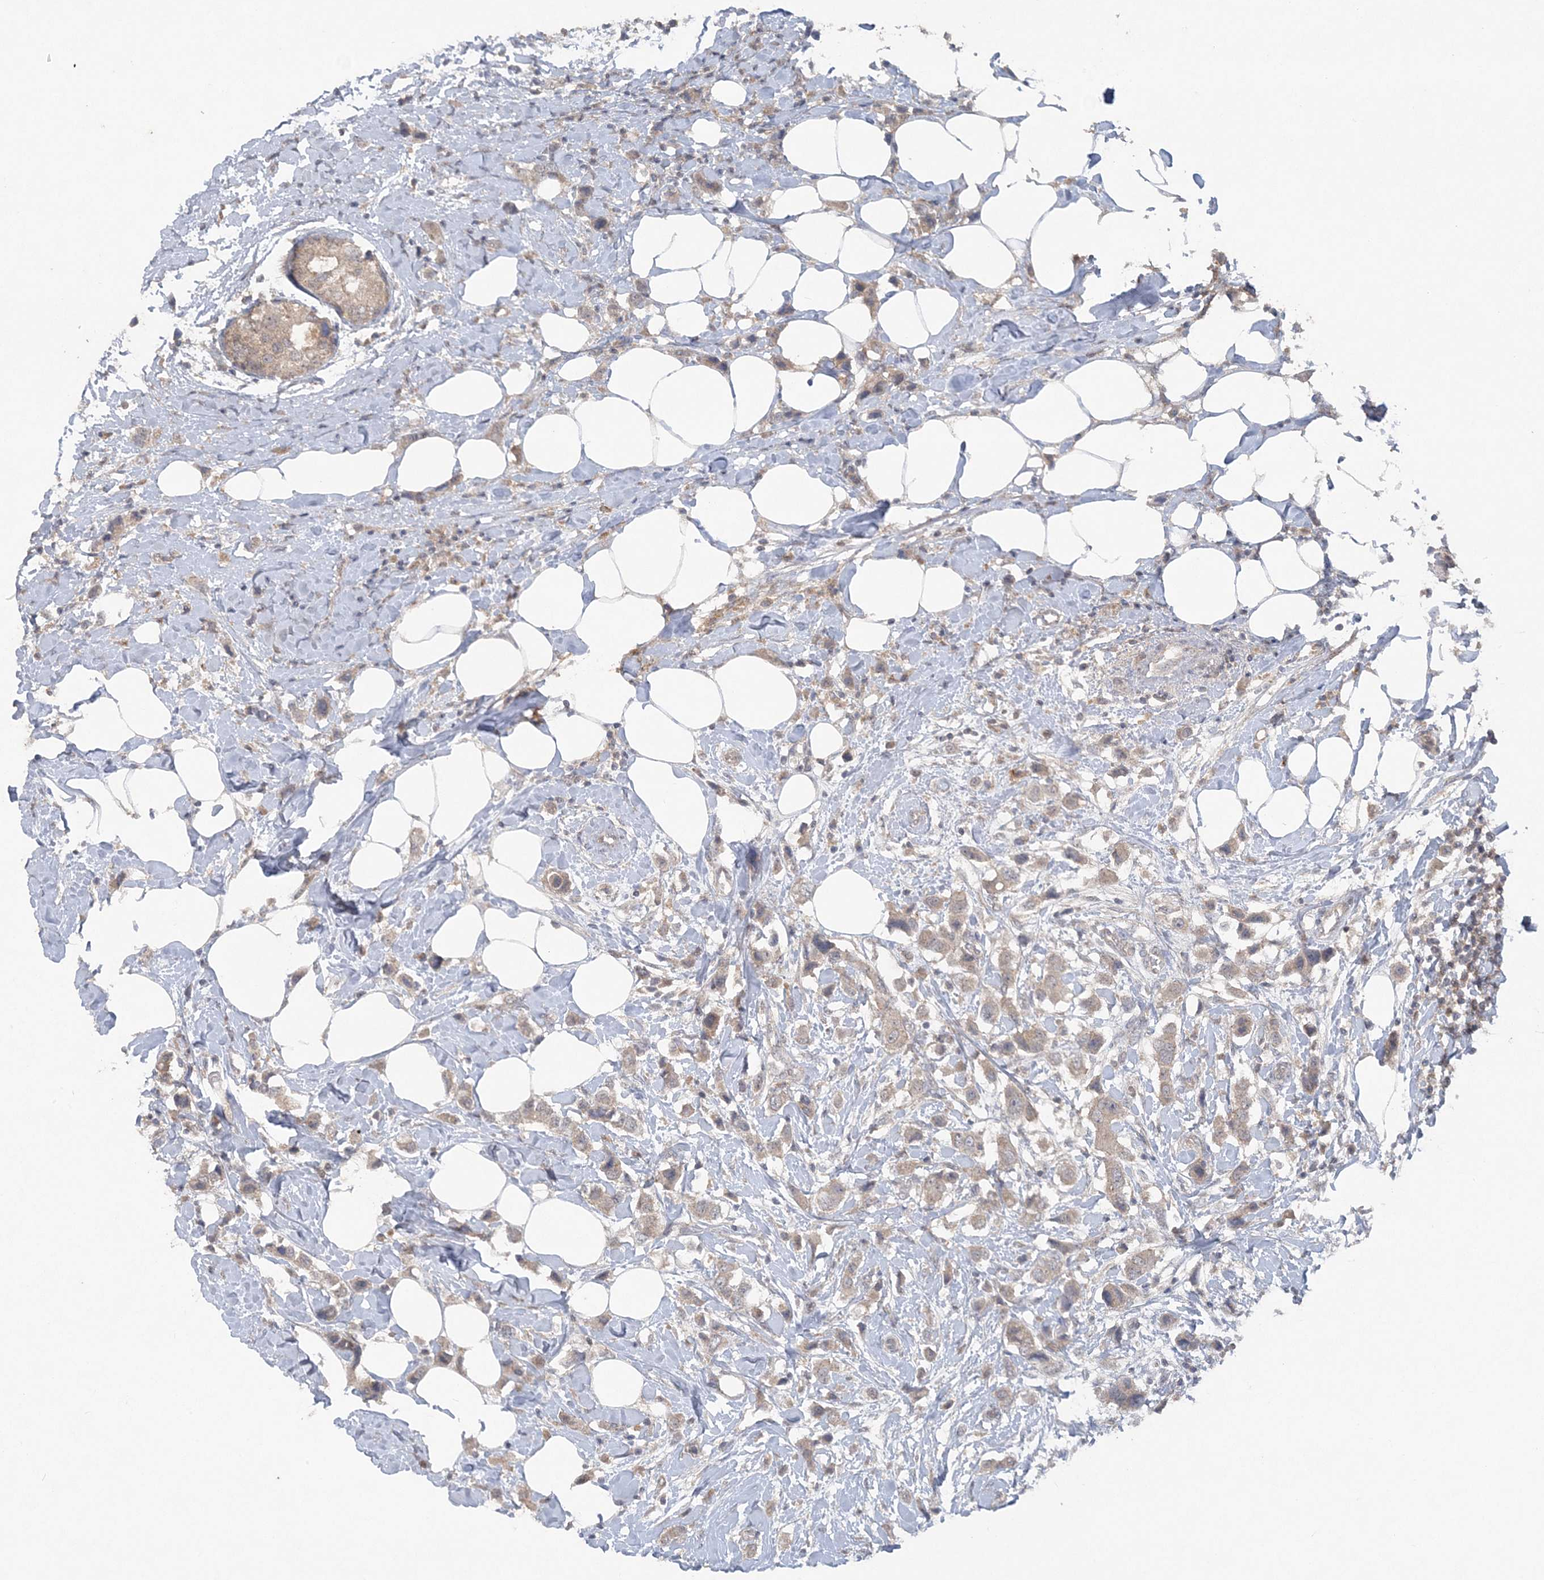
{"staining": {"intensity": "weak", "quantity": ">75%", "location": "cytoplasmic/membranous"}, "tissue": "breast cancer", "cell_type": "Tumor cells", "image_type": "cancer", "snomed": [{"axis": "morphology", "description": "Normal tissue, NOS"}, {"axis": "morphology", "description": "Duct carcinoma"}, {"axis": "topography", "description": "Breast"}], "caption": "Human infiltrating ductal carcinoma (breast) stained for a protein (brown) demonstrates weak cytoplasmic/membranous positive positivity in about >75% of tumor cells.", "gene": "C1RL", "patient": {"sex": "female", "age": 50}}